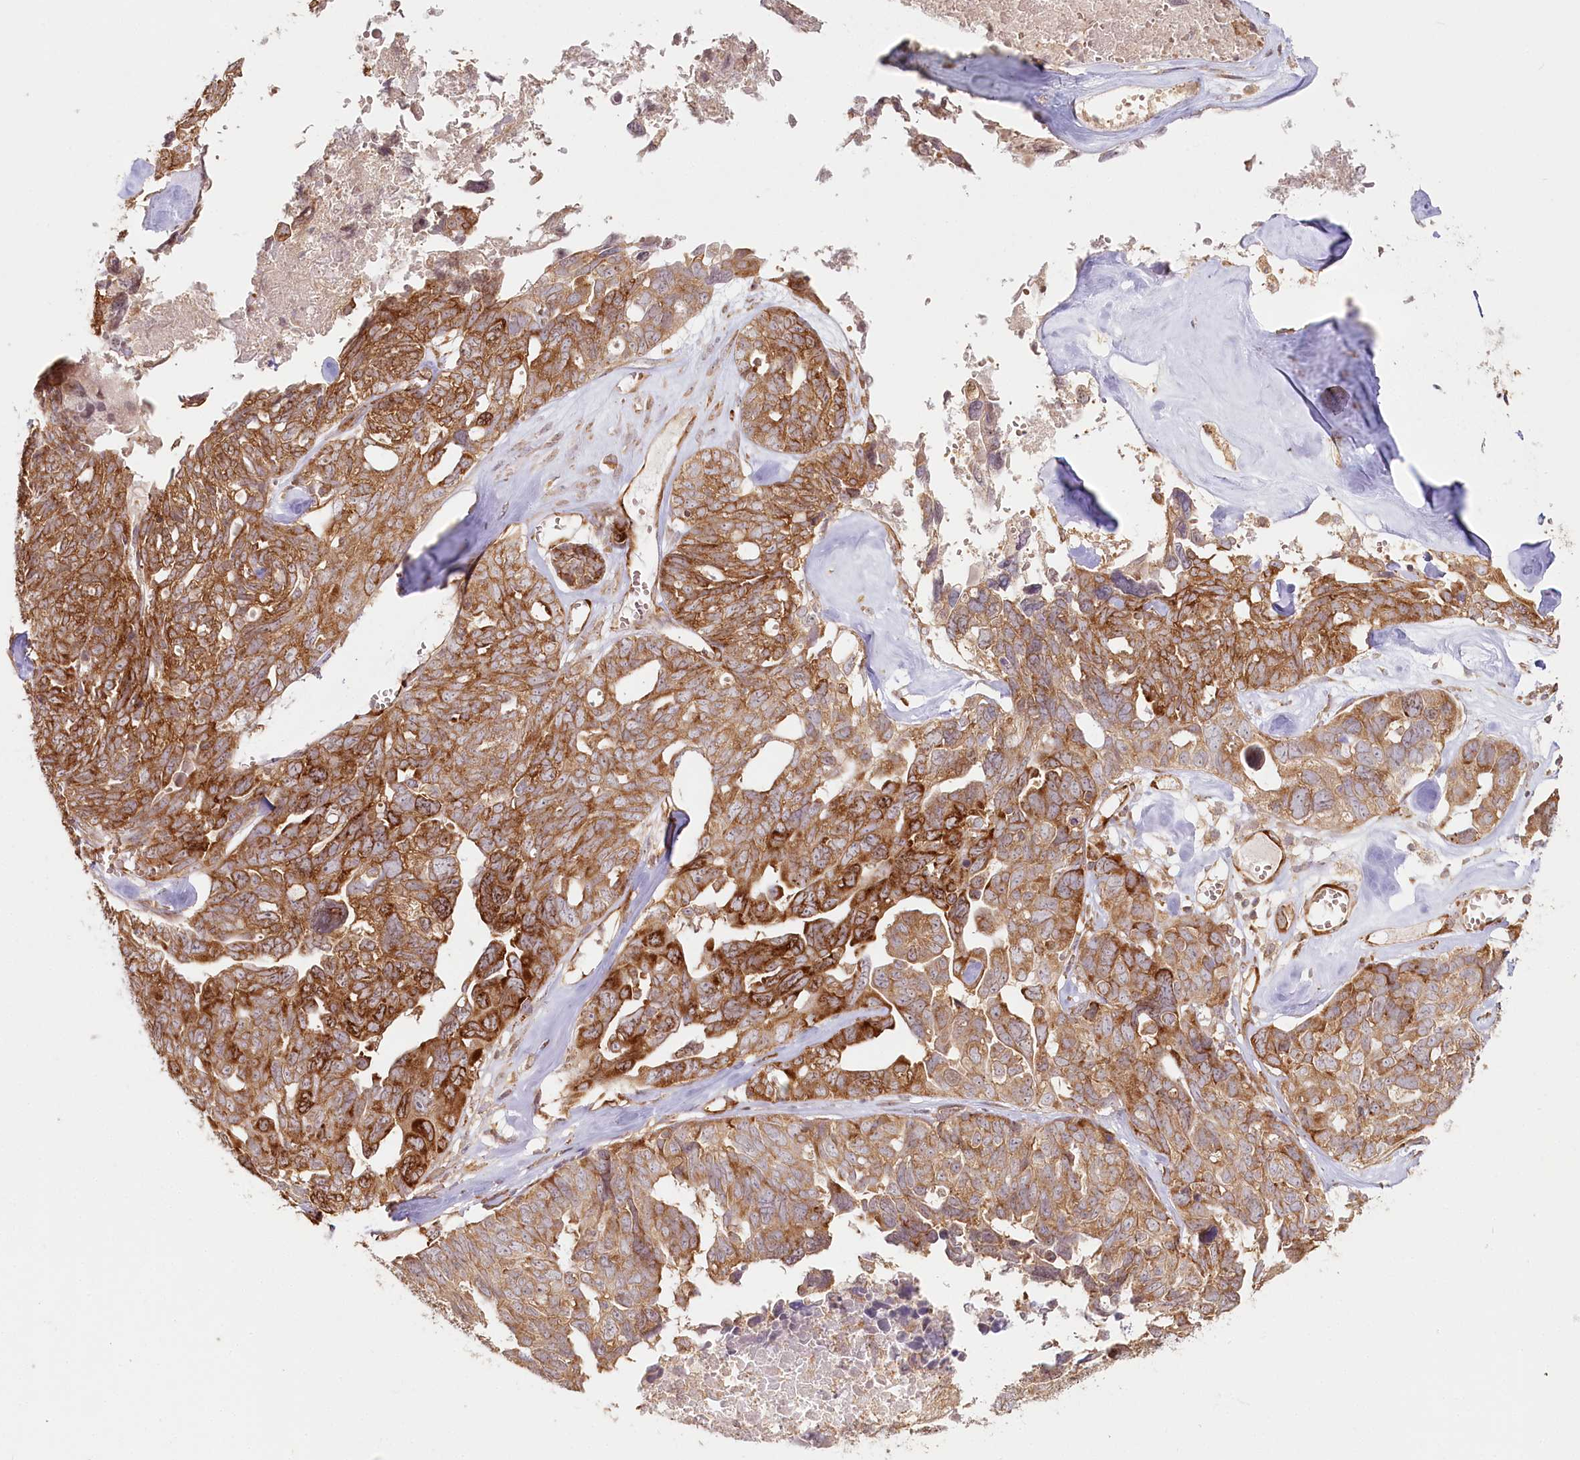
{"staining": {"intensity": "strong", "quantity": ">75%", "location": "cytoplasmic/membranous"}, "tissue": "ovarian cancer", "cell_type": "Tumor cells", "image_type": "cancer", "snomed": [{"axis": "morphology", "description": "Cystadenocarcinoma, serous, NOS"}, {"axis": "topography", "description": "Ovary"}], "caption": "A high-resolution micrograph shows immunohistochemistry (IHC) staining of ovarian serous cystadenocarcinoma, which displays strong cytoplasmic/membranous positivity in approximately >75% of tumor cells.", "gene": "OTUD4", "patient": {"sex": "female", "age": 79}}